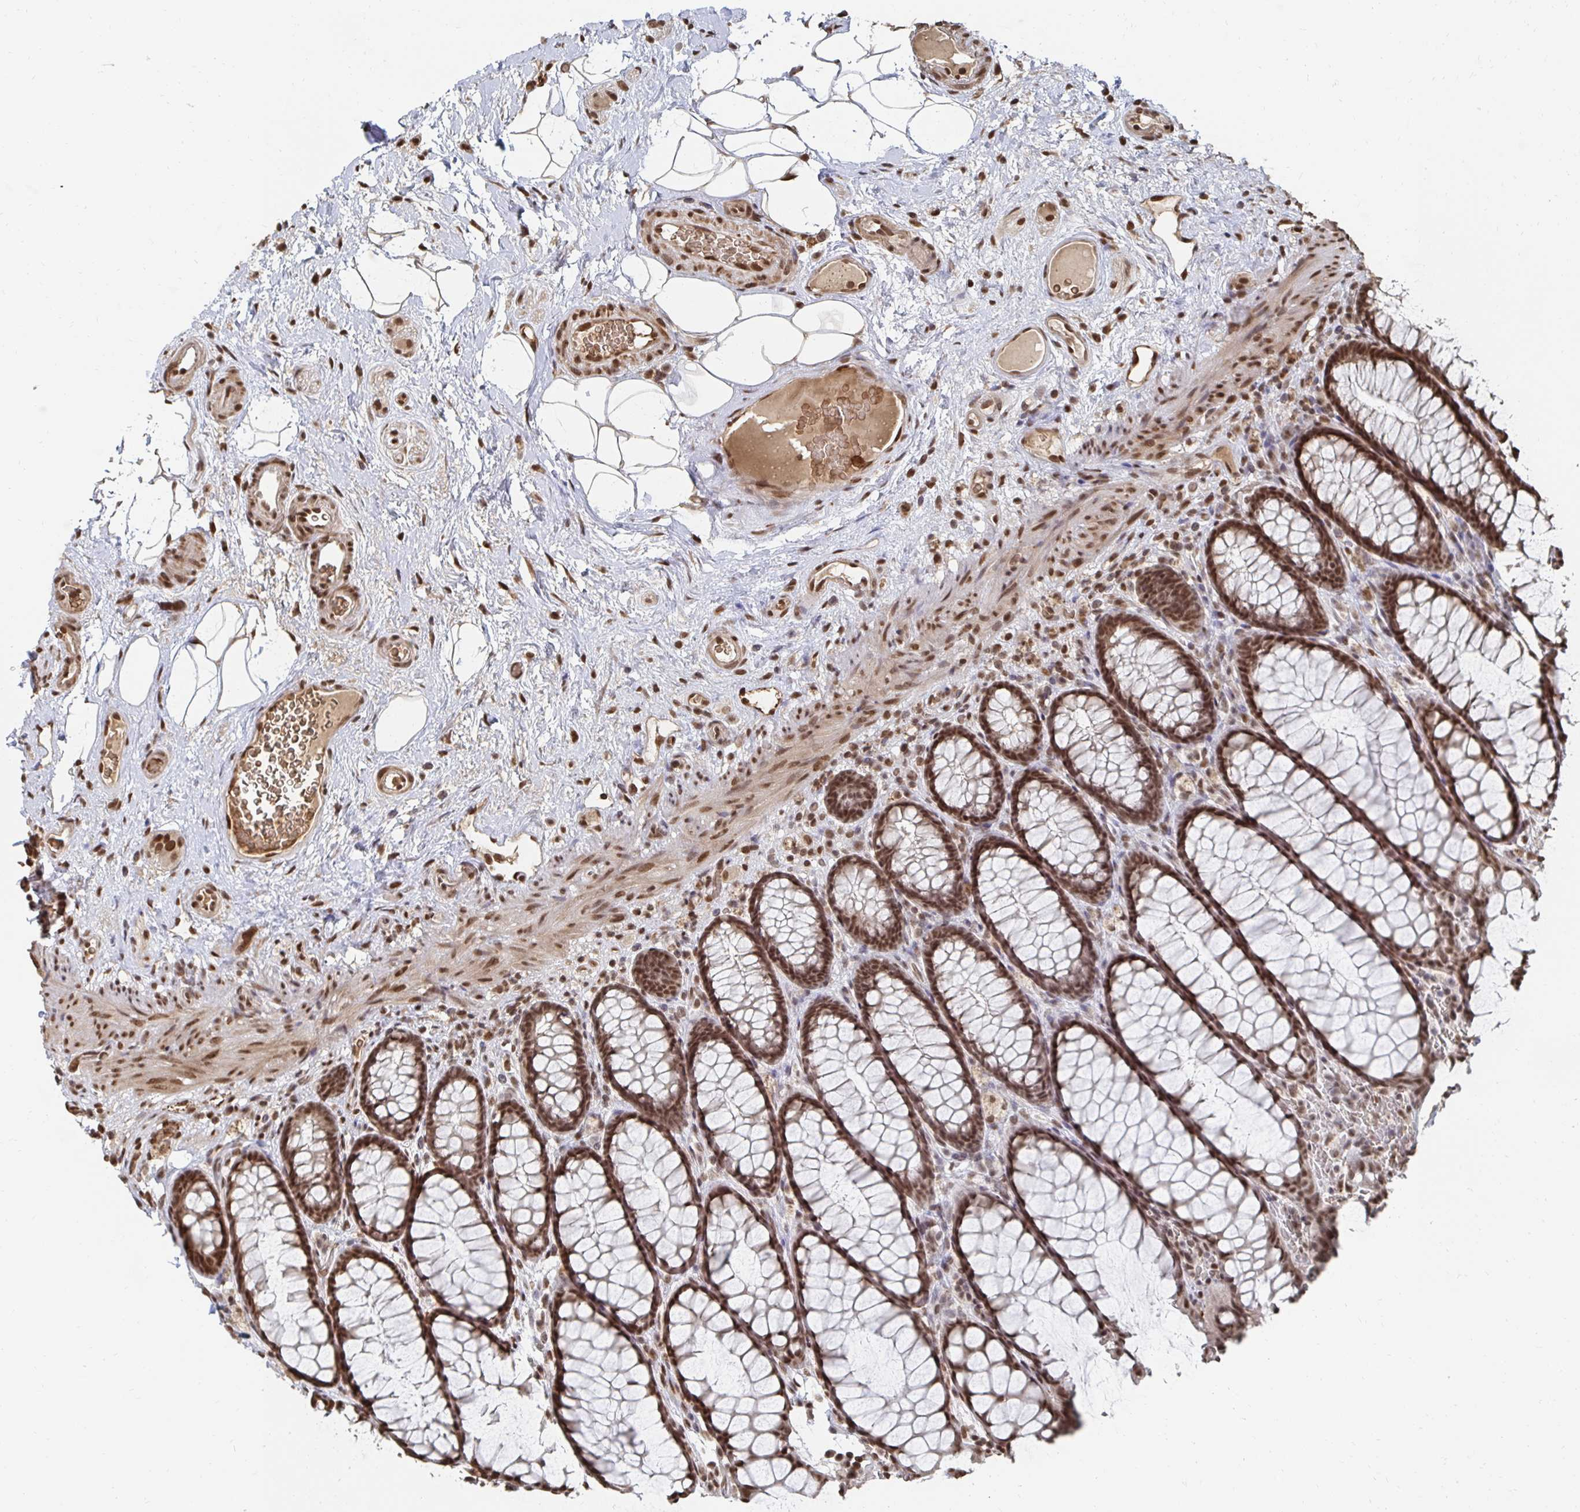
{"staining": {"intensity": "strong", "quantity": ">75%", "location": "nuclear"}, "tissue": "rectum", "cell_type": "Glandular cells", "image_type": "normal", "snomed": [{"axis": "morphology", "description": "Normal tissue, NOS"}, {"axis": "topography", "description": "Rectum"}], "caption": "Immunohistochemistry (IHC) image of benign rectum: rectum stained using immunohistochemistry demonstrates high levels of strong protein expression localized specifically in the nuclear of glandular cells, appearing as a nuclear brown color.", "gene": "GTF3C6", "patient": {"sex": "female", "age": 67}}